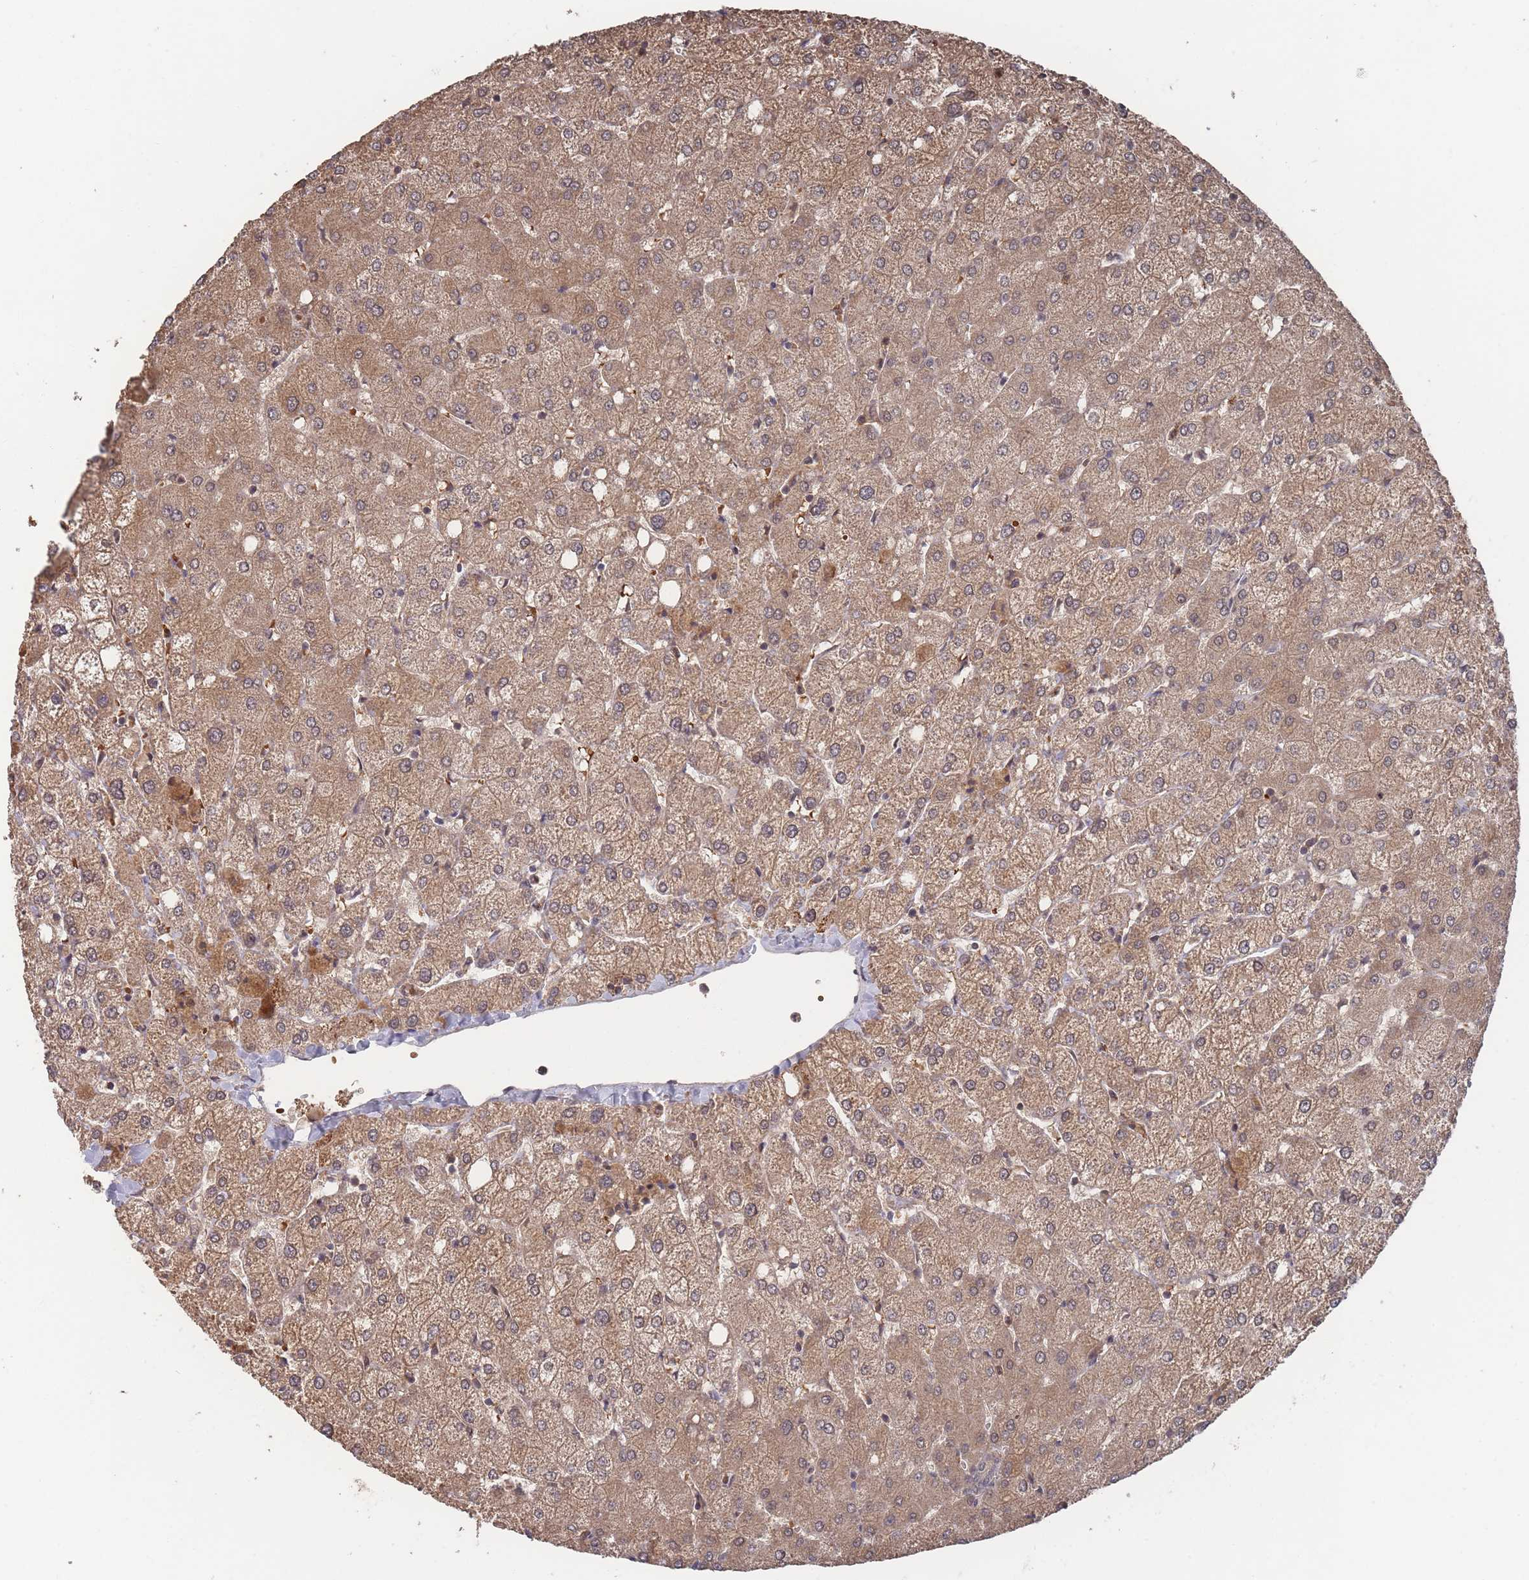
{"staining": {"intensity": "weak", "quantity": "<25%", "location": "cytoplasmic/membranous"}, "tissue": "liver", "cell_type": "Cholangiocytes", "image_type": "normal", "snomed": [{"axis": "morphology", "description": "Normal tissue, NOS"}, {"axis": "topography", "description": "Liver"}], "caption": "DAB immunohistochemical staining of normal liver demonstrates no significant positivity in cholangiocytes.", "gene": "SF3B1", "patient": {"sex": "female", "age": 54}}